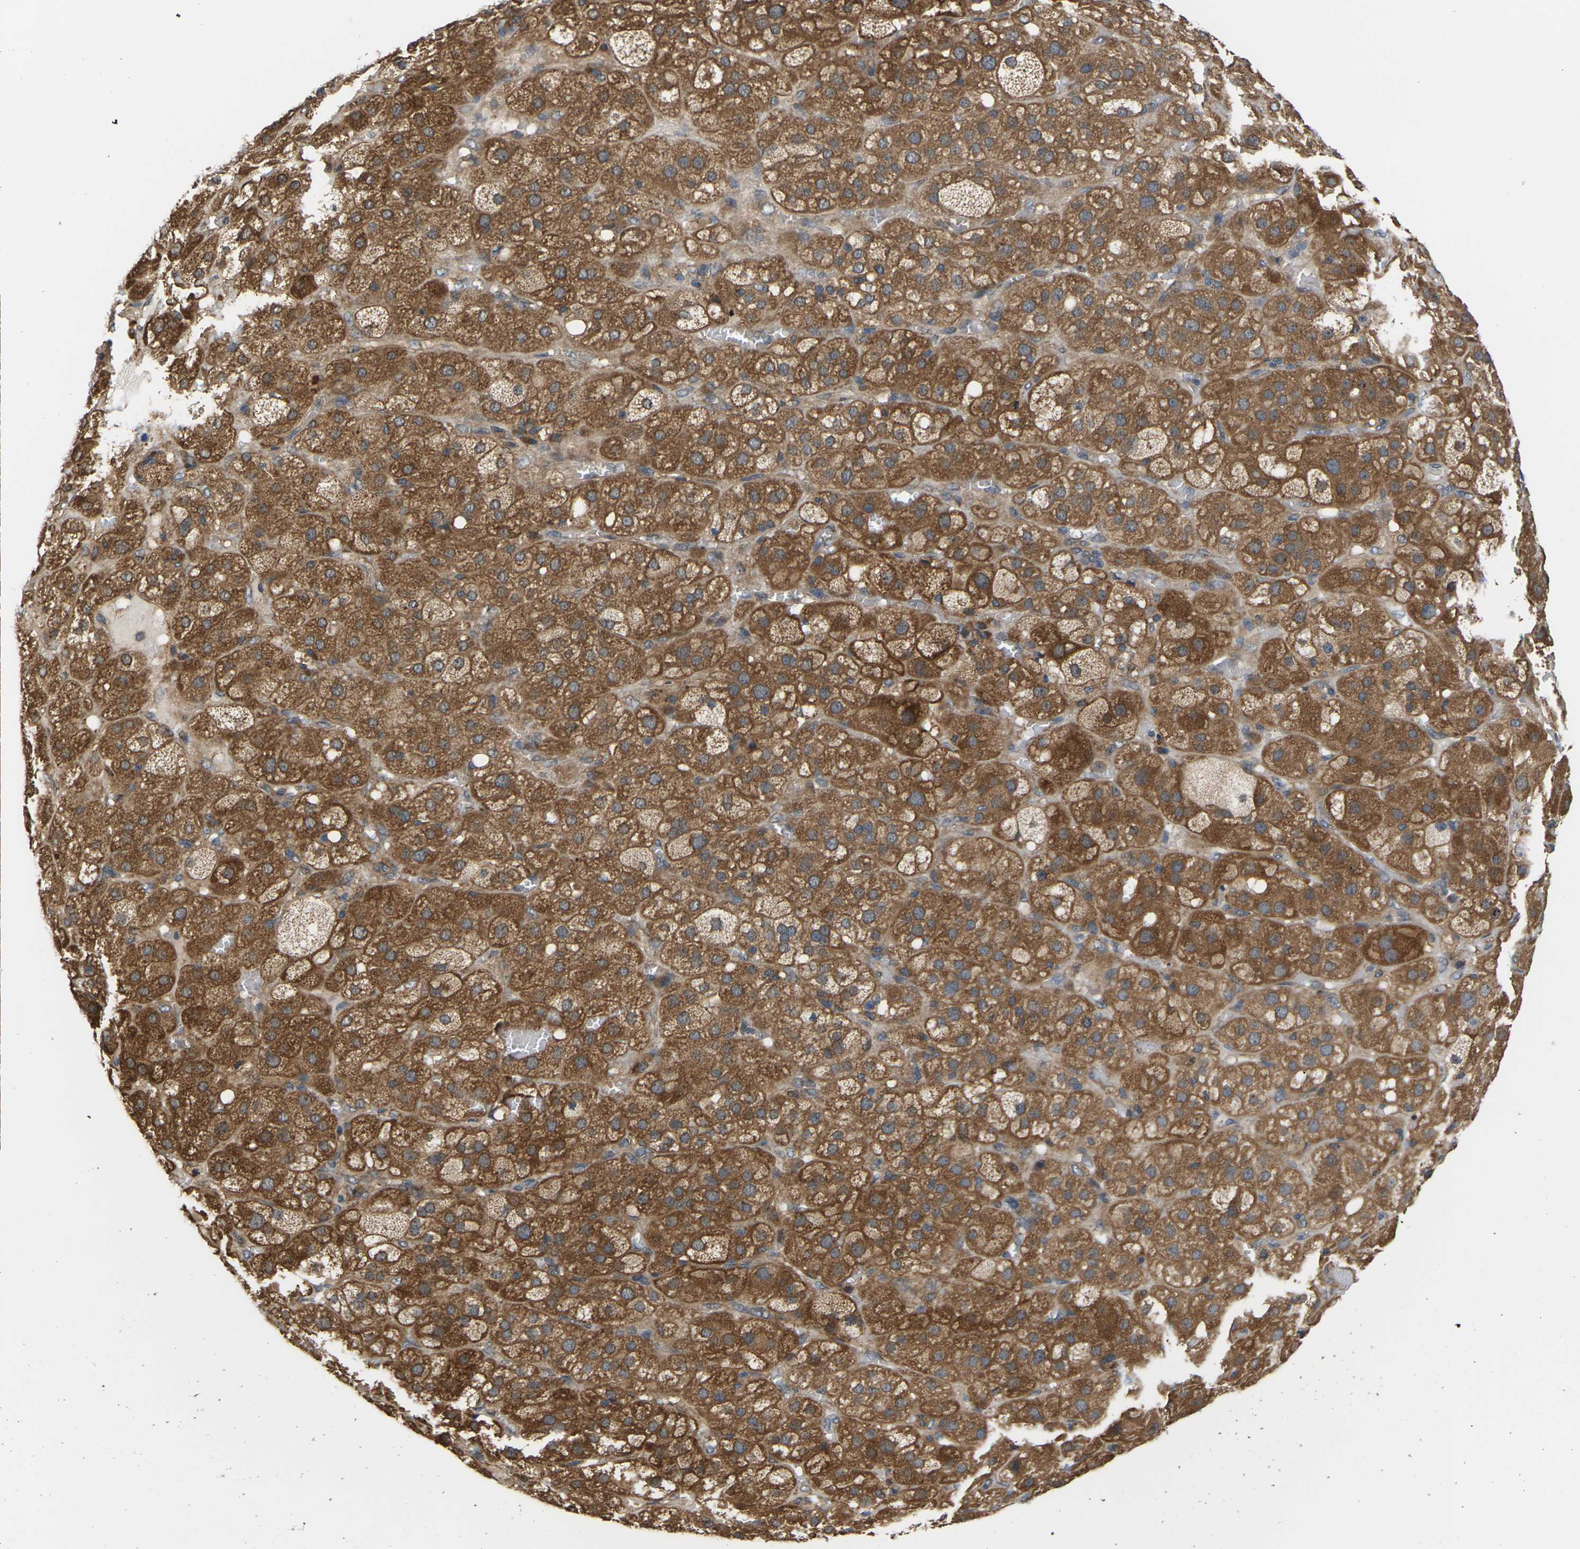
{"staining": {"intensity": "moderate", "quantity": ">75%", "location": "cytoplasmic/membranous"}, "tissue": "adrenal gland", "cell_type": "Glandular cells", "image_type": "normal", "snomed": [{"axis": "morphology", "description": "Normal tissue, NOS"}, {"axis": "topography", "description": "Adrenal gland"}], "caption": "Protein expression analysis of benign adrenal gland exhibits moderate cytoplasmic/membranous expression in approximately >75% of glandular cells.", "gene": "NRAS", "patient": {"sex": "female", "age": 47}}